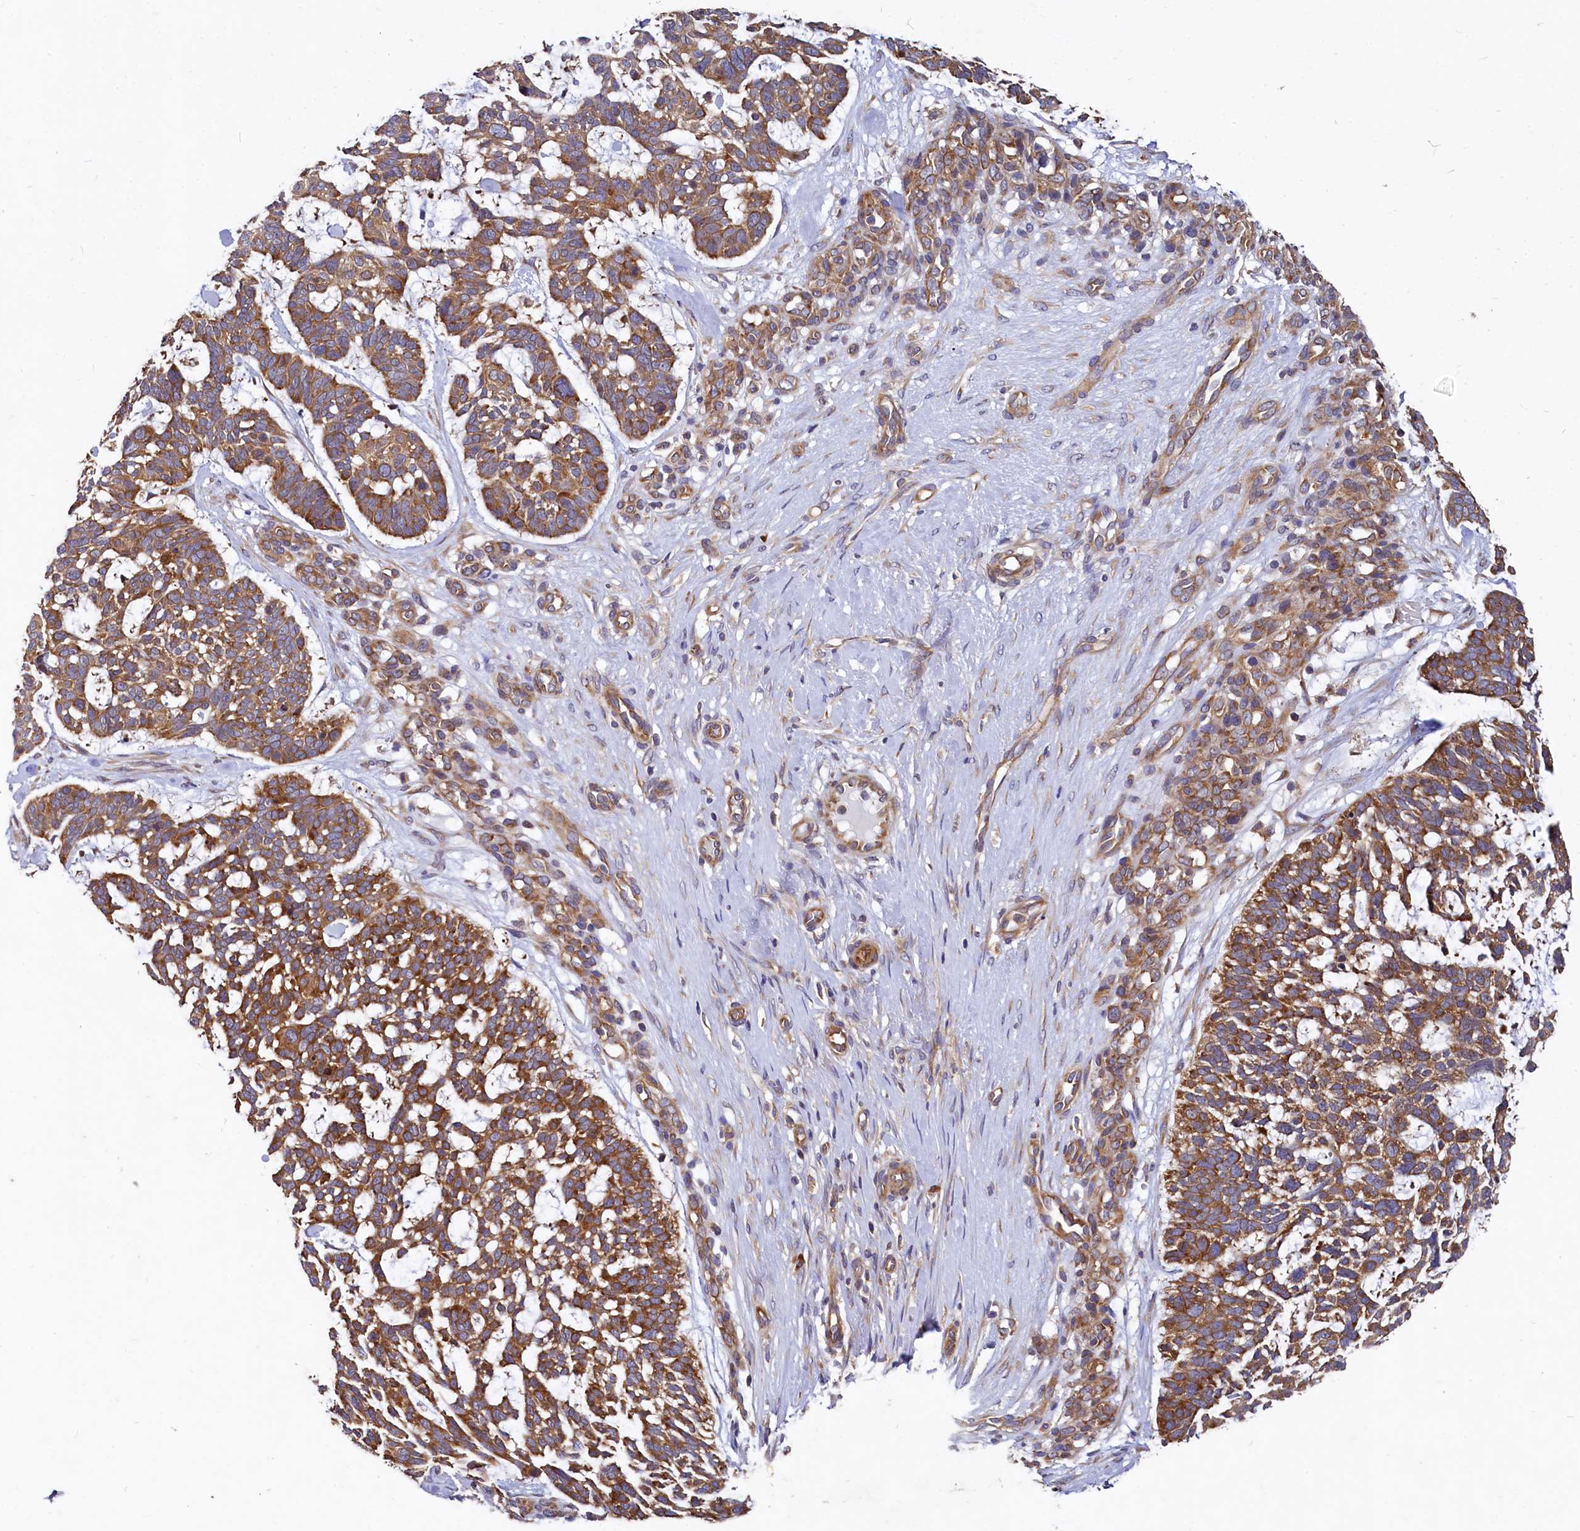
{"staining": {"intensity": "strong", "quantity": ">75%", "location": "cytoplasmic/membranous"}, "tissue": "skin cancer", "cell_type": "Tumor cells", "image_type": "cancer", "snomed": [{"axis": "morphology", "description": "Basal cell carcinoma"}, {"axis": "topography", "description": "Skin"}], "caption": "The micrograph shows staining of skin cancer, revealing strong cytoplasmic/membranous protein expression (brown color) within tumor cells.", "gene": "EIF2B2", "patient": {"sex": "male", "age": 88}}